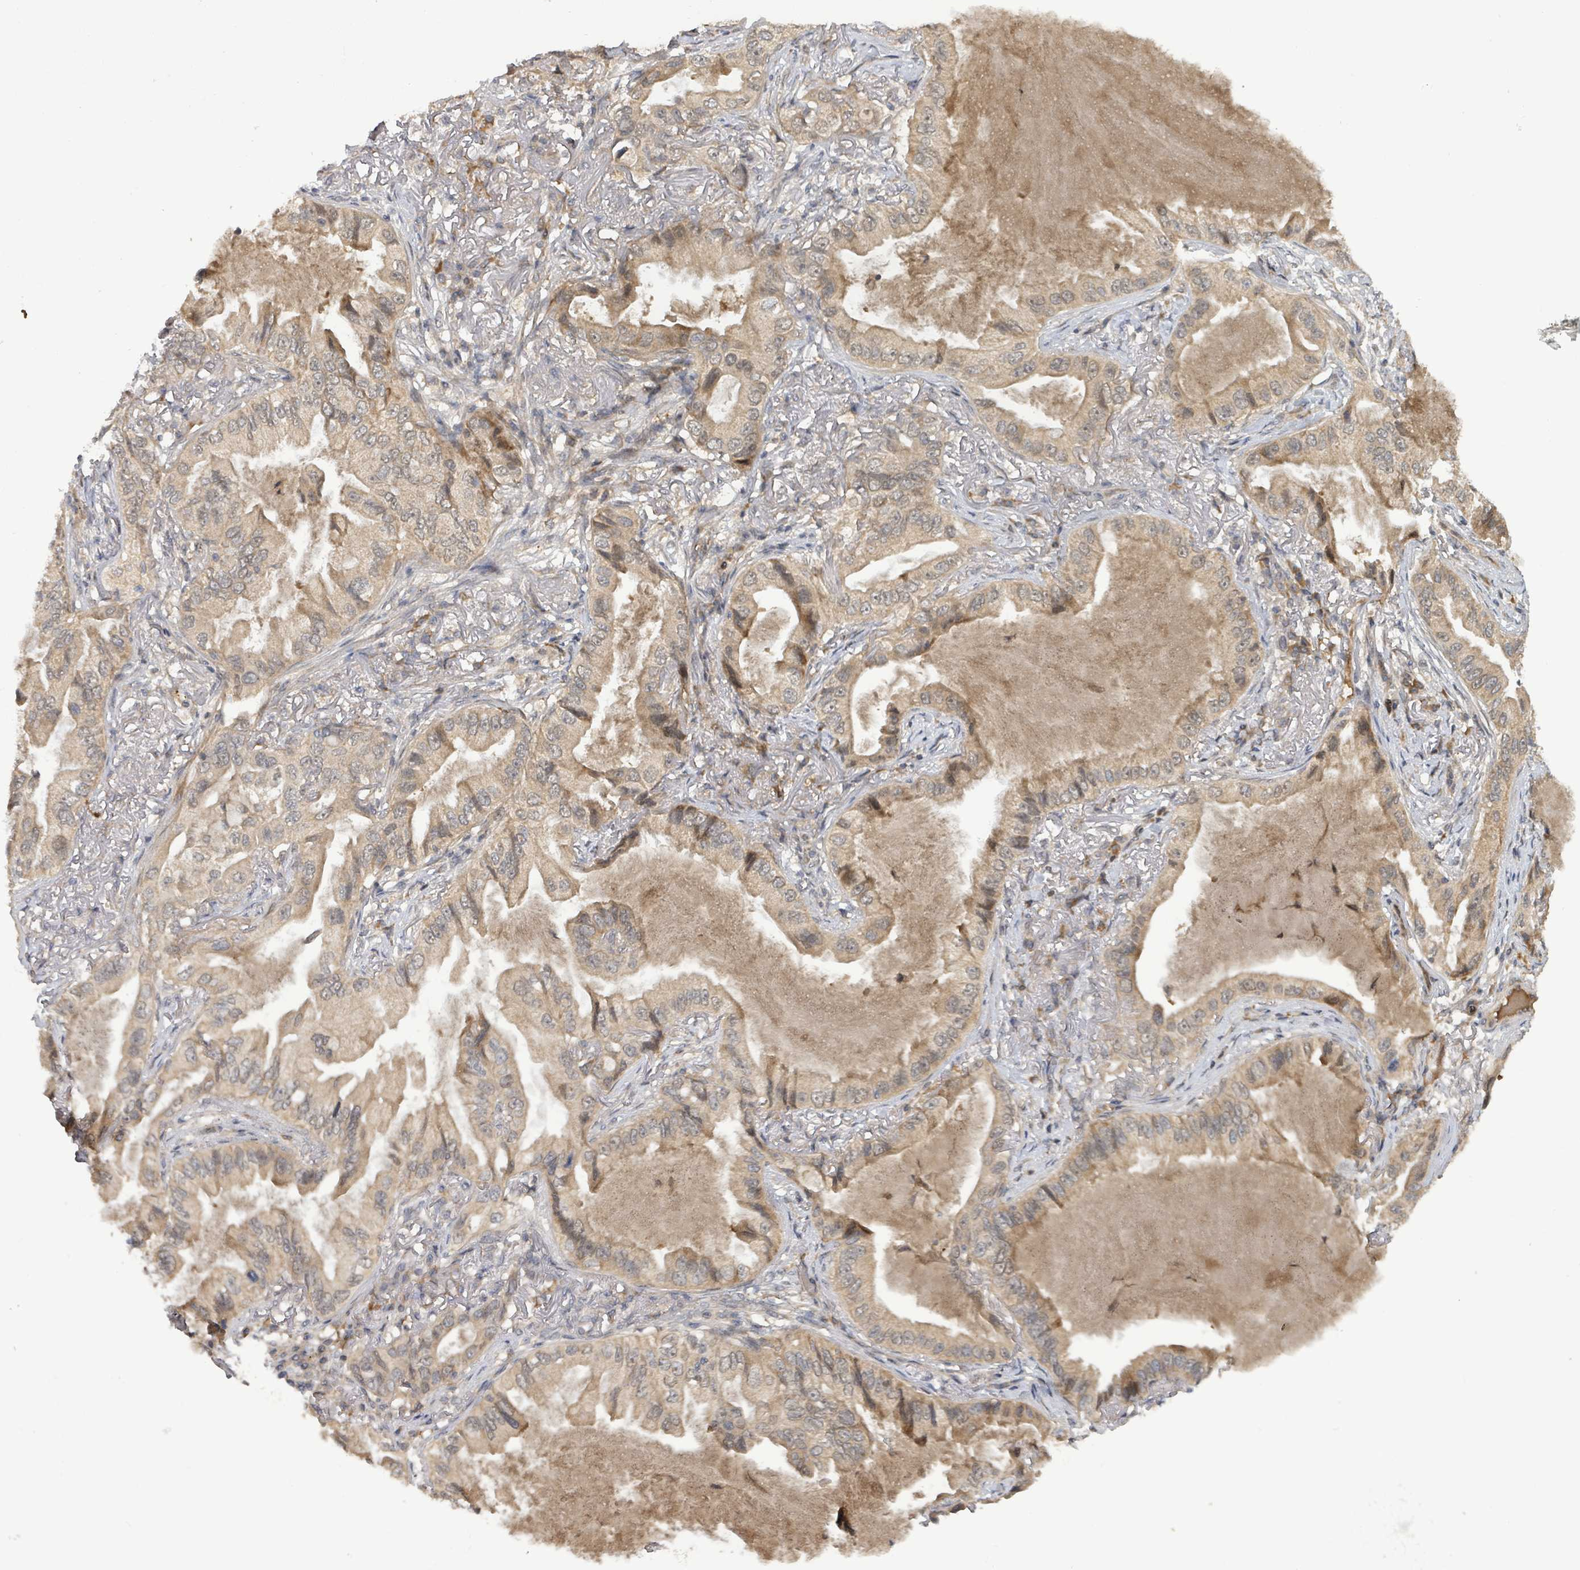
{"staining": {"intensity": "moderate", "quantity": ">75%", "location": "cytoplasmic/membranous"}, "tissue": "lung cancer", "cell_type": "Tumor cells", "image_type": "cancer", "snomed": [{"axis": "morphology", "description": "Adenocarcinoma, NOS"}, {"axis": "topography", "description": "Lung"}], "caption": "Immunohistochemistry (IHC) (DAB (3,3'-diaminobenzidine)) staining of lung cancer shows moderate cytoplasmic/membranous protein staining in approximately >75% of tumor cells.", "gene": "ITGA11", "patient": {"sex": "female", "age": 69}}